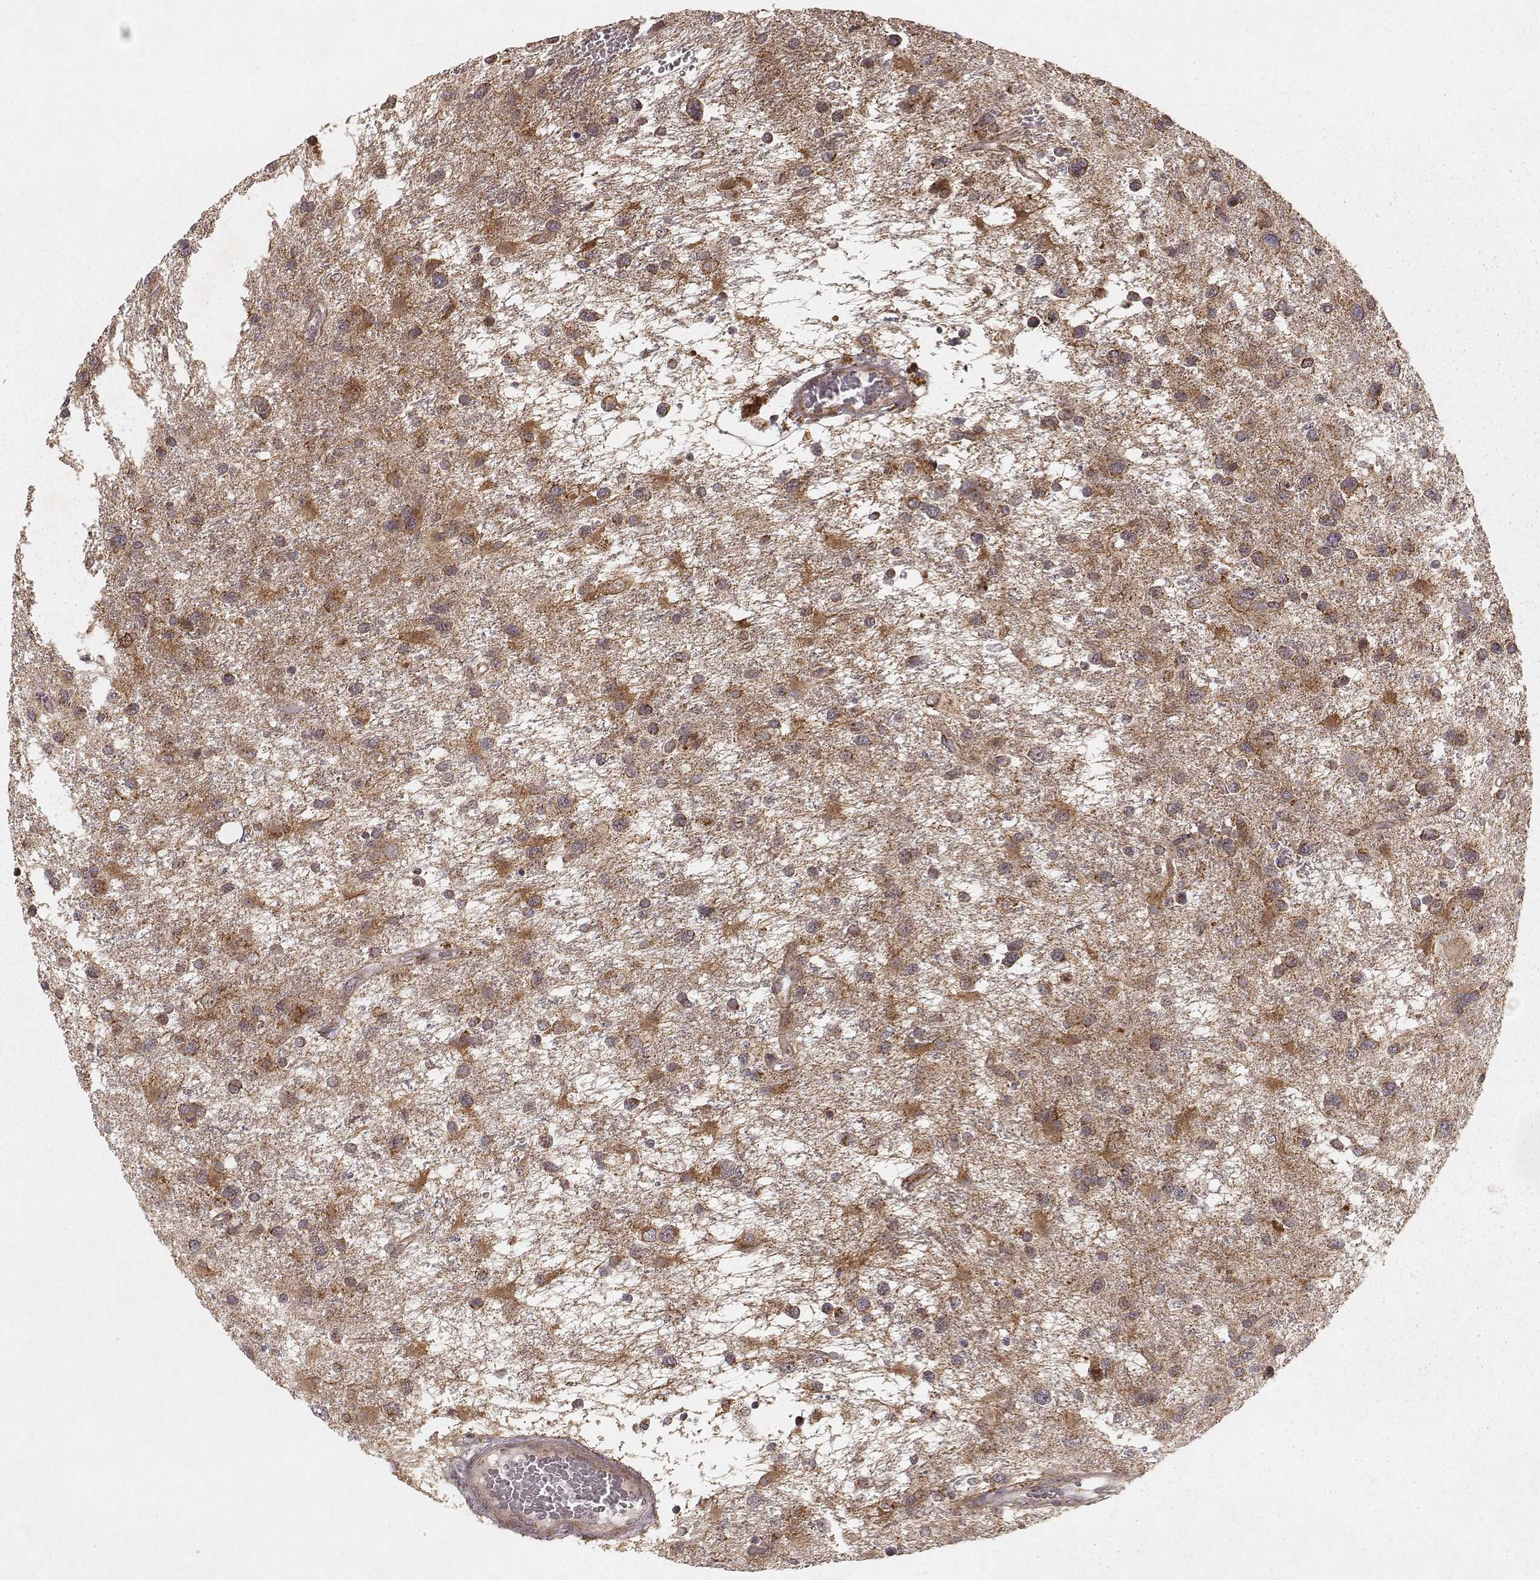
{"staining": {"intensity": "moderate", "quantity": ">75%", "location": "cytoplasmic/membranous"}, "tissue": "glioma", "cell_type": "Tumor cells", "image_type": "cancer", "snomed": [{"axis": "morphology", "description": "Glioma, malignant, NOS"}, {"axis": "morphology", "description": "Glioma, malignant, High grade"}, {"axis": "topography", "description": "Brain"}], "caption": "Immunohistochemistry (IHC) (DAB (3,3'-diaminobenzidine)) staining of human glioma shows moderate cytoplasmic/membranous protein positivity in about >75% of tumor cells.", "gene": "NDUFA7", "patient": {"sex": "female", "age": 71}}